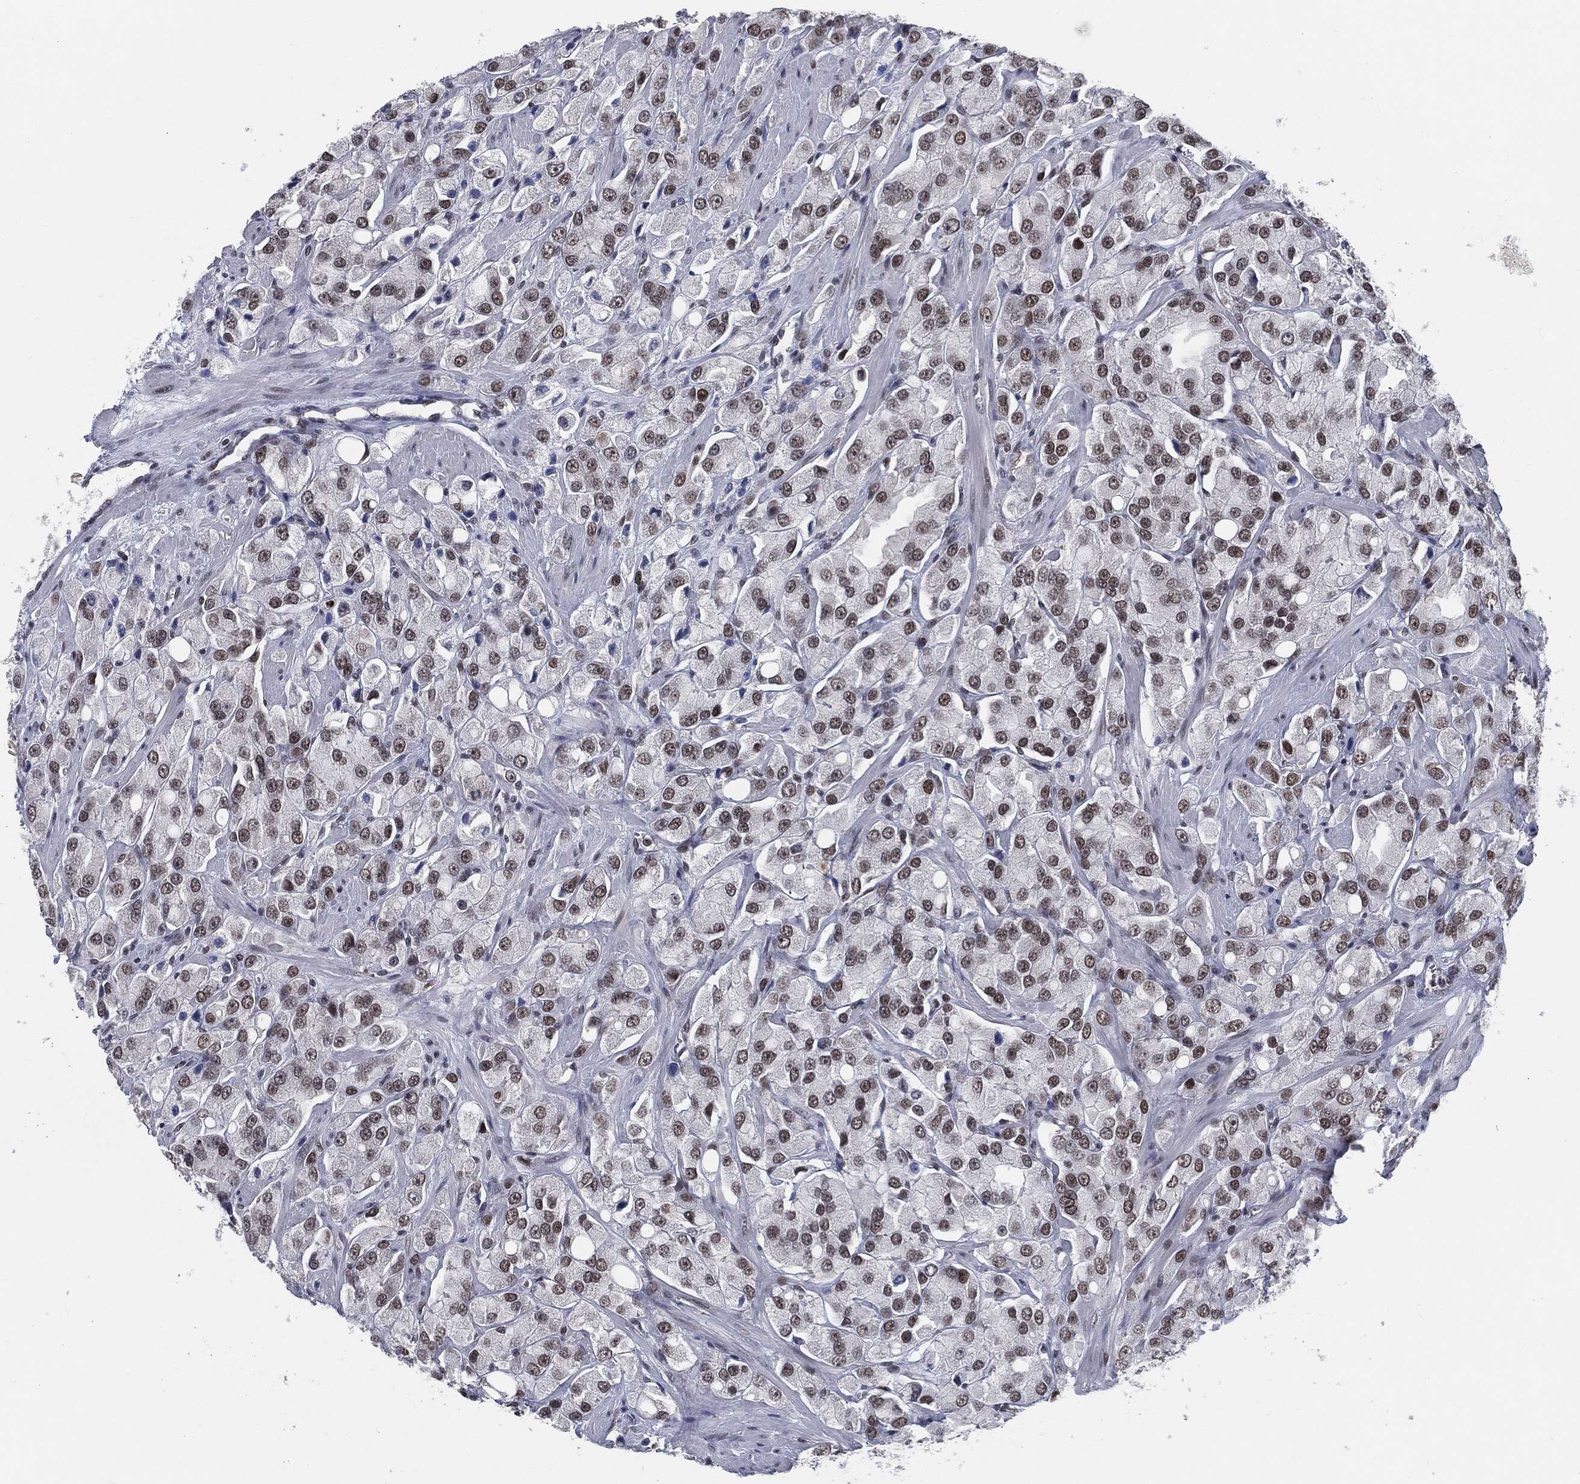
{"staining": {"intensity": "moderate", "quantity": "25%-75%", "location": "nuclear"}, "tissue": "prostate cancer", "cell_type": "Tumor cells", "image_type": "cancer", "snomed": [{"axis": "morphology", "description": "Adenocarcinoma, NOS"}, {"axis": "topography", "description": "Prostate and seminal vesicle, NOS"}, {"axis": "topography", "description": "Prostate"}], "caption": "A high-resolution micrograph shows IHC staining of prostate cancer, which exhibits moderate nuclear staining in approximately 25%-75% of tumor cells.", "gene": "ANXA1", "patient": {"sex": "male", "age": 64}}